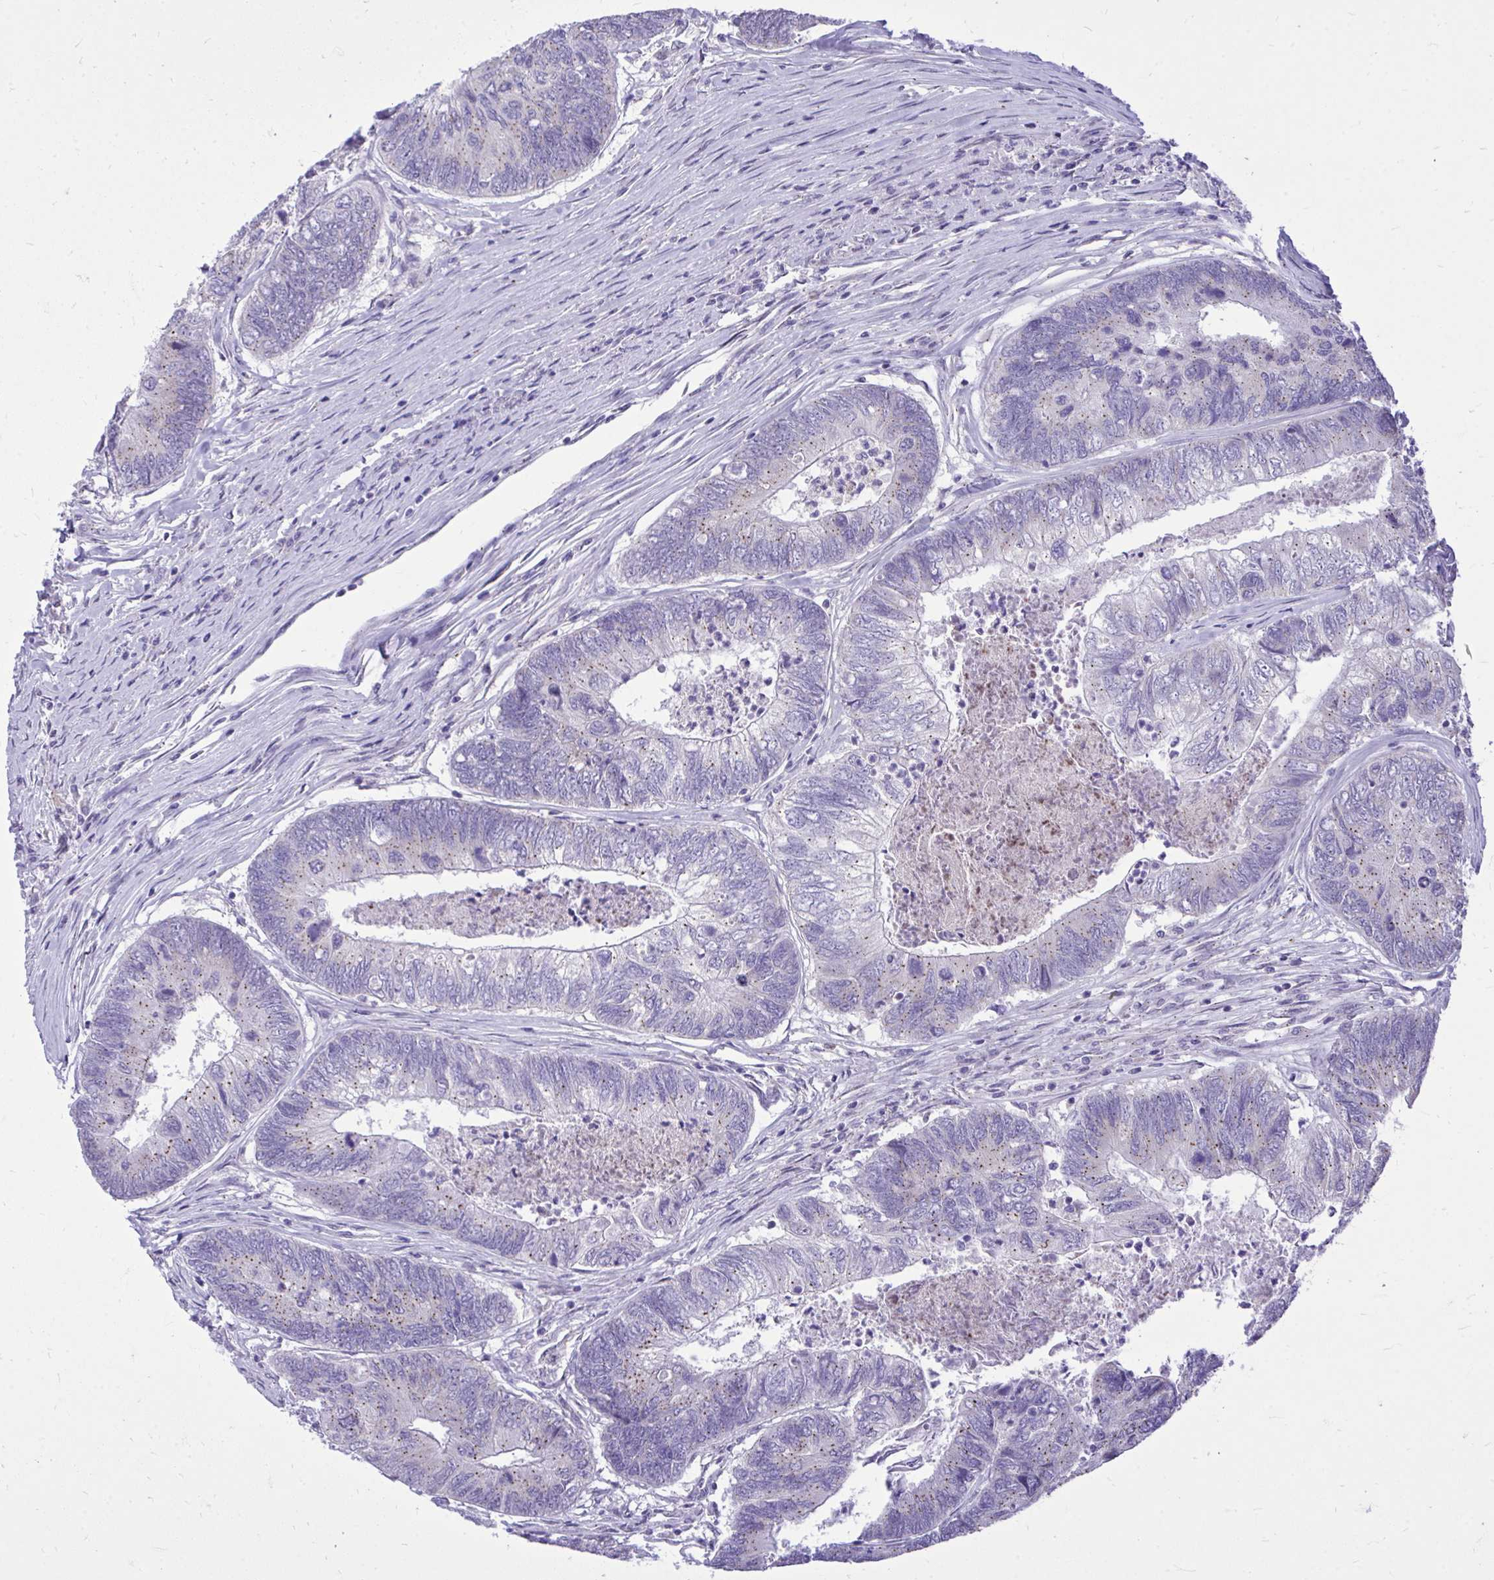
{"staining": {"intensity": "weak", "quantity": "25%-75%", "location": "cytoplasmic/membranous"}, "tissue": "colorectal cancer", "cell_type": "Tumor cells", "image_type": "cancer", "snomed": [{"axis": "morphology", "description": "Adenocarcinoma, NOS"}, {"axis": "topography", "description": "Colon"}], "caption": "Colorectal adenocarcinoma was stained to show a protein in brown. There is low levels of weak cytoplasmic/membranous expression in approximately 25%-75% of tumor cells.", "gene": "CEACAM18", "patient": {"sex": "female", "age": 67}}